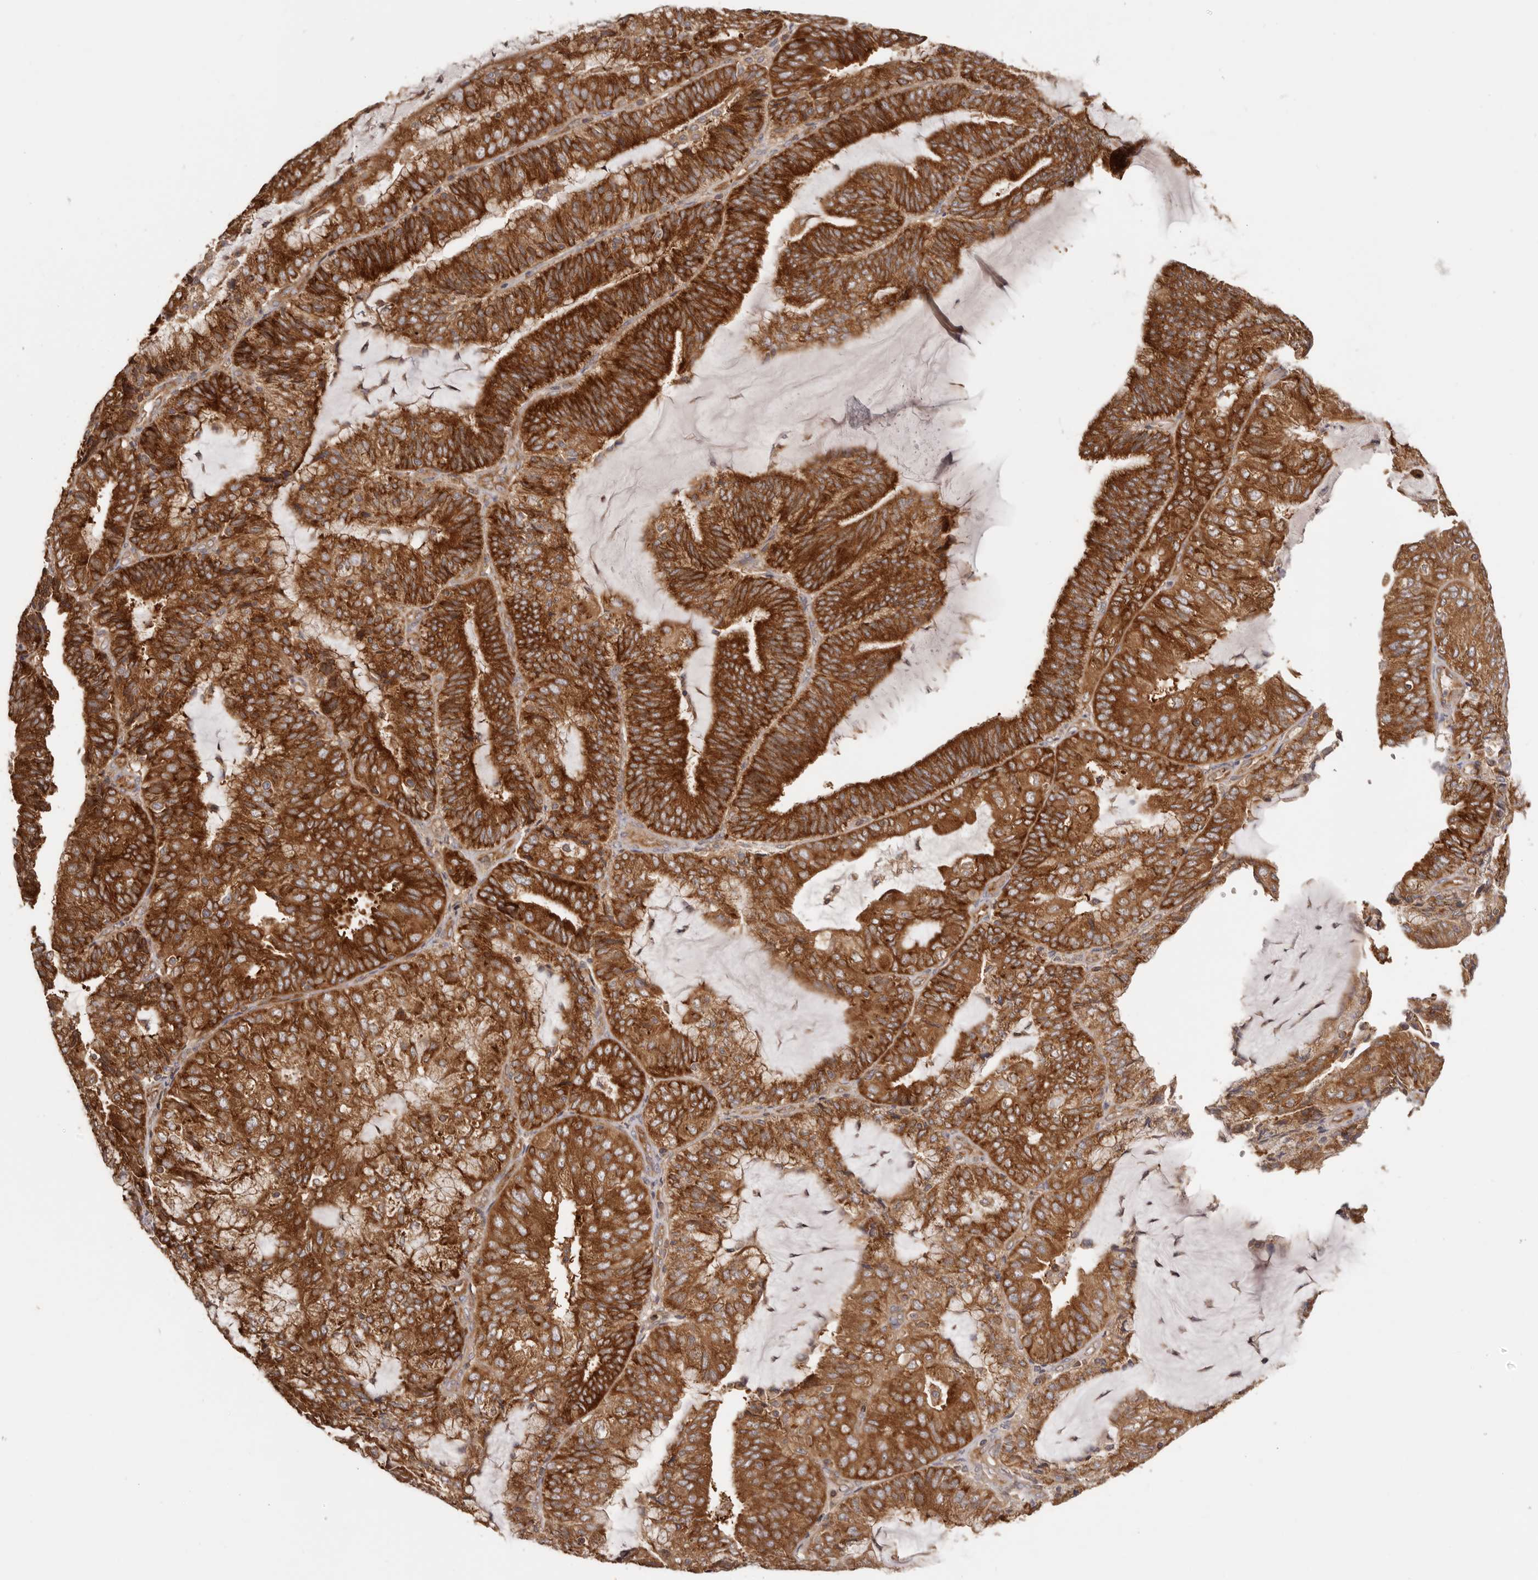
{"staining": {"intensity": "strong", "quantity": ">75%", "location": "cytoplasmic/membranous"}, "tissue": "endometrial cancer", "cell_type": "Tumor cells", "image_type": "cancer", "snomed": [{"axis": "morphology", "description": "Adenocarcinoma, NOS"}, {"axis": "topography", "description": "Endometrium"}], "caption": "A high-resolution micrograph shows immunohistochemistry staining of adenocarcinoma (endometrial), which displays strong cytoplasmic/membranous expression in about >75% of tumor cells.", "gene": "EEF1E1", "patient": {"sex": "female", "age": 81}}